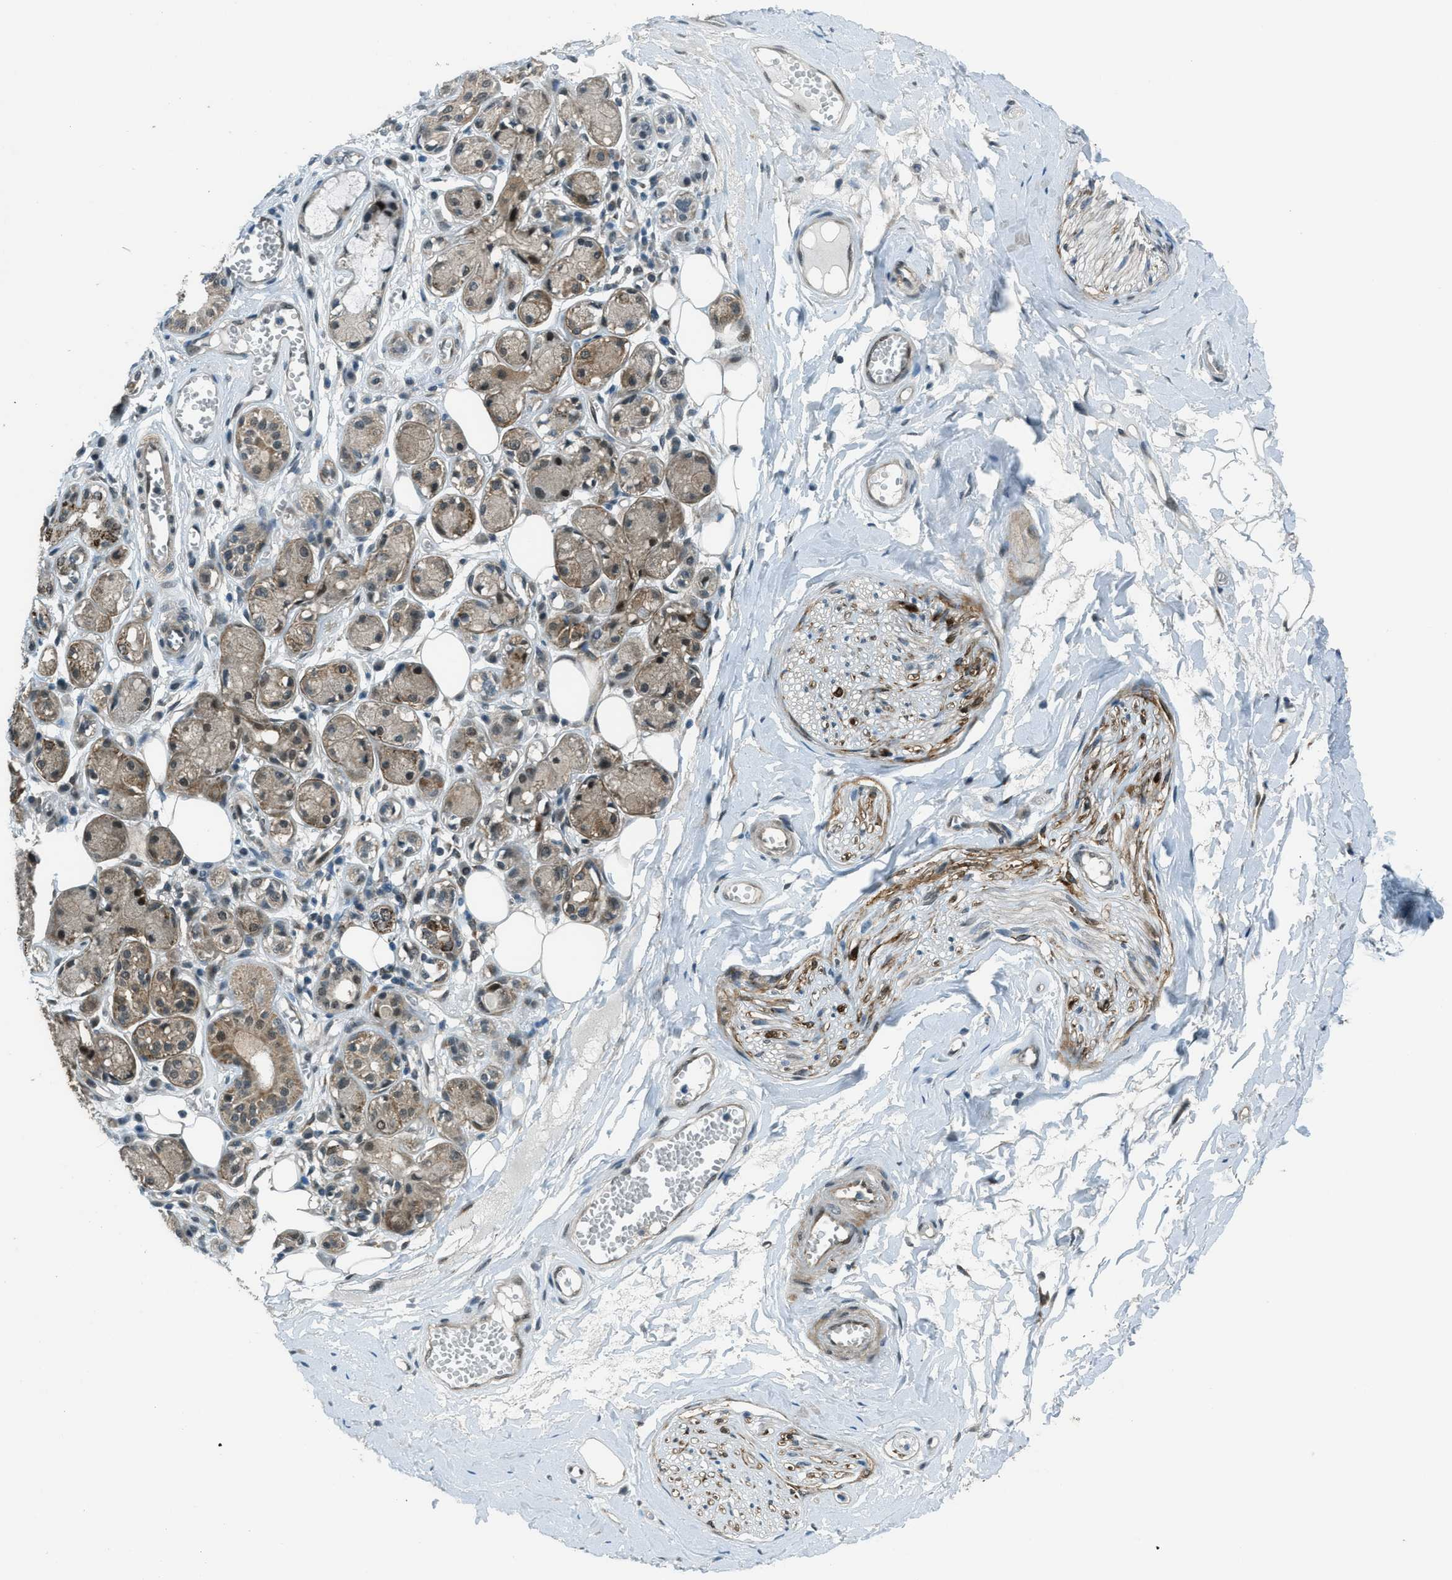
{"staining": {"intensity": "moderate", "quantity": "25%-75%", "location": "cytoplasmic/membranous"}, "tissue": "adipose tissue", "cell_type": "Adipocytes", "image_type": "normal", "snomed": [{"axis": "morphology", "description": "Normal tissue, NOS"}, {"axis": "morphology", "description": "Inflammation, NOS"}, {"axis": "topography", "description": "Salivary gland"}, {"axis": "topography", "description": "Peripheral nerve tissue"}], "caption": "High-magnification brightfield microscopy of unremarkable adipose tissue stained with DAB (3,3'-diaminobenzidine) (brown) and counterstained with hematoxylin (blue). adipocytes exhibit moderate cytoplasmic/membranous staining is identified in approximately25%-75% of cells.", "gene": "NPEPL1", "patient": {"sex": "female", "age": 75}}